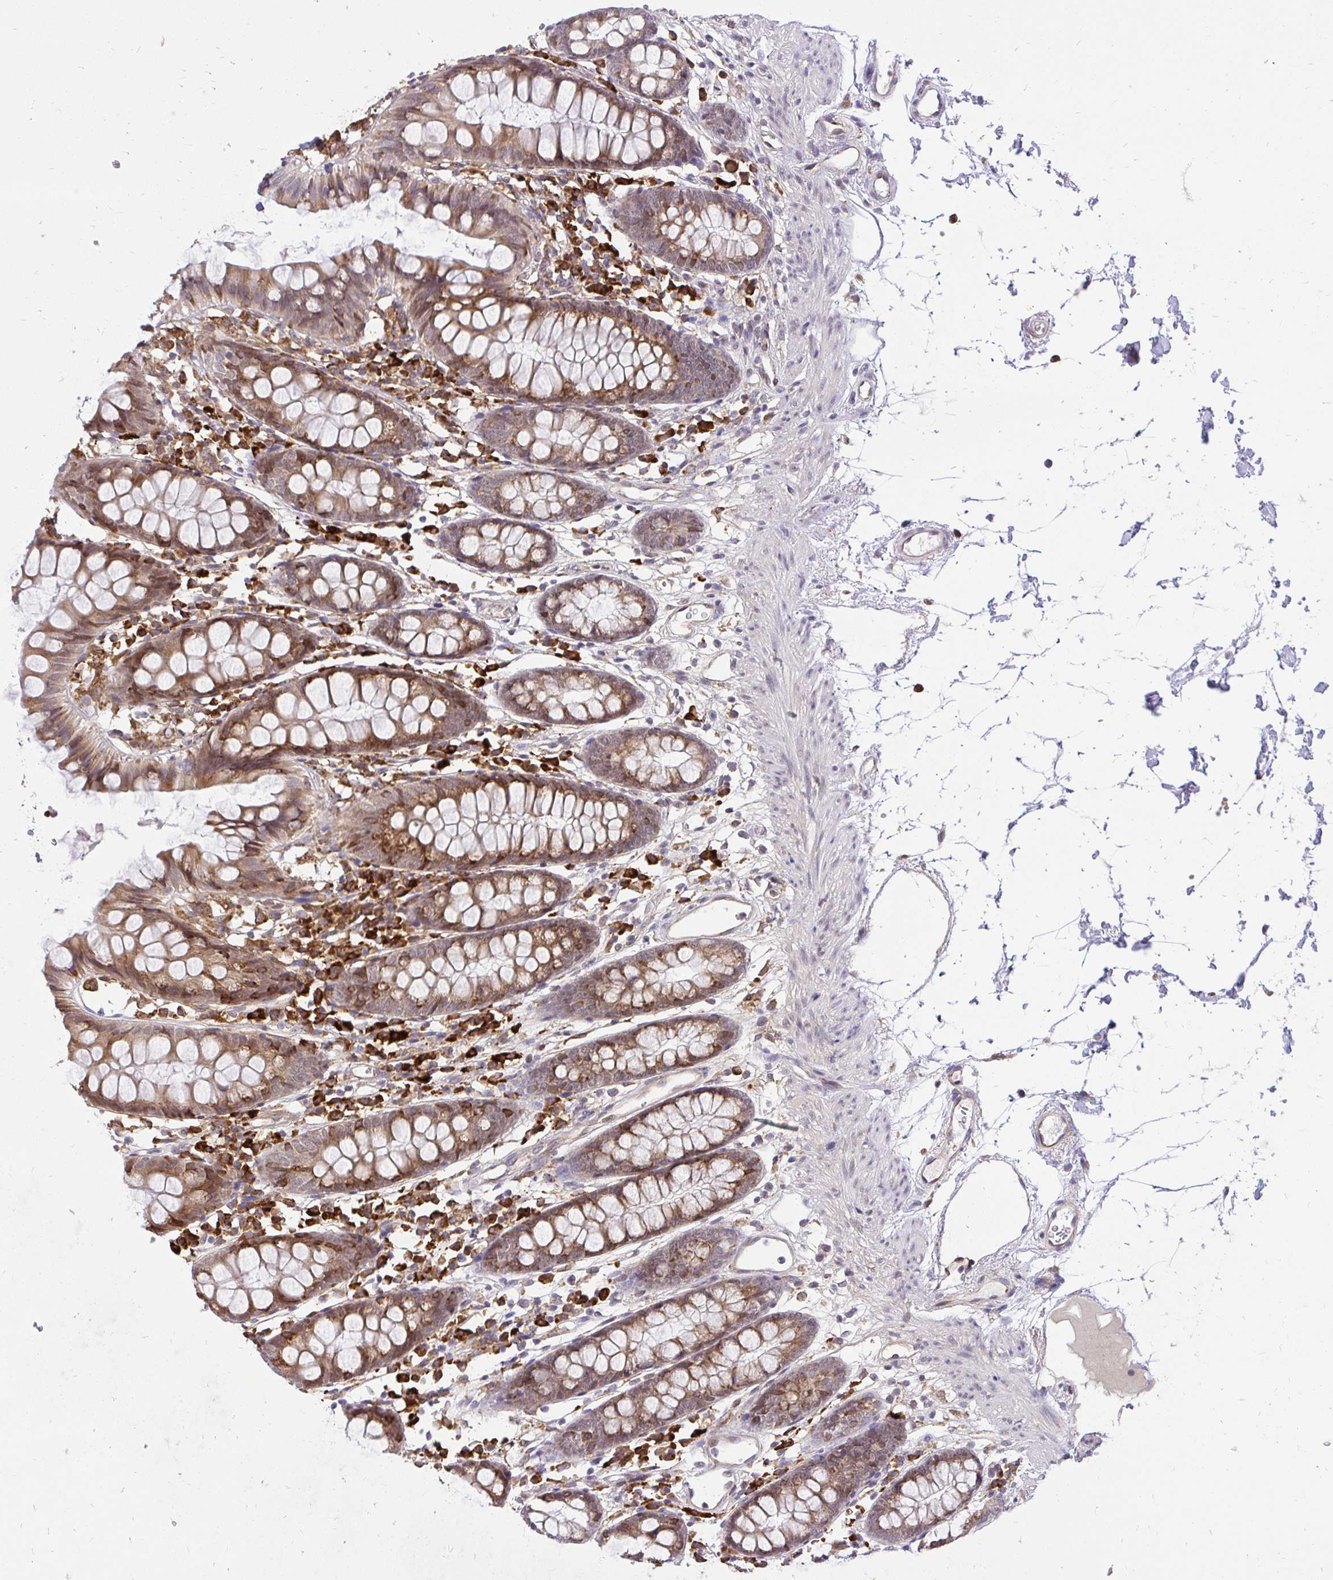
{"staining": {"intensity": "weak", "quantity": ">75%", "location": "cytoplasmic/membranous"}, "tissue": "colon", "cell_type": "Endothelial cells", "image_type": "normal", "snomed": [{"axis": "morphology", "description": "Normal tissue, NOS"}, {"axis": "topography", "description": "Colon"}], "caption": "DAB immunohistochemical staining of normal colon demonstrates weak cytoplasmic/membranous protein expression in approximately >75% of endothelial cells.", "gene": "NAALAD2", "patient": {"sex": "female", "age": 84}}